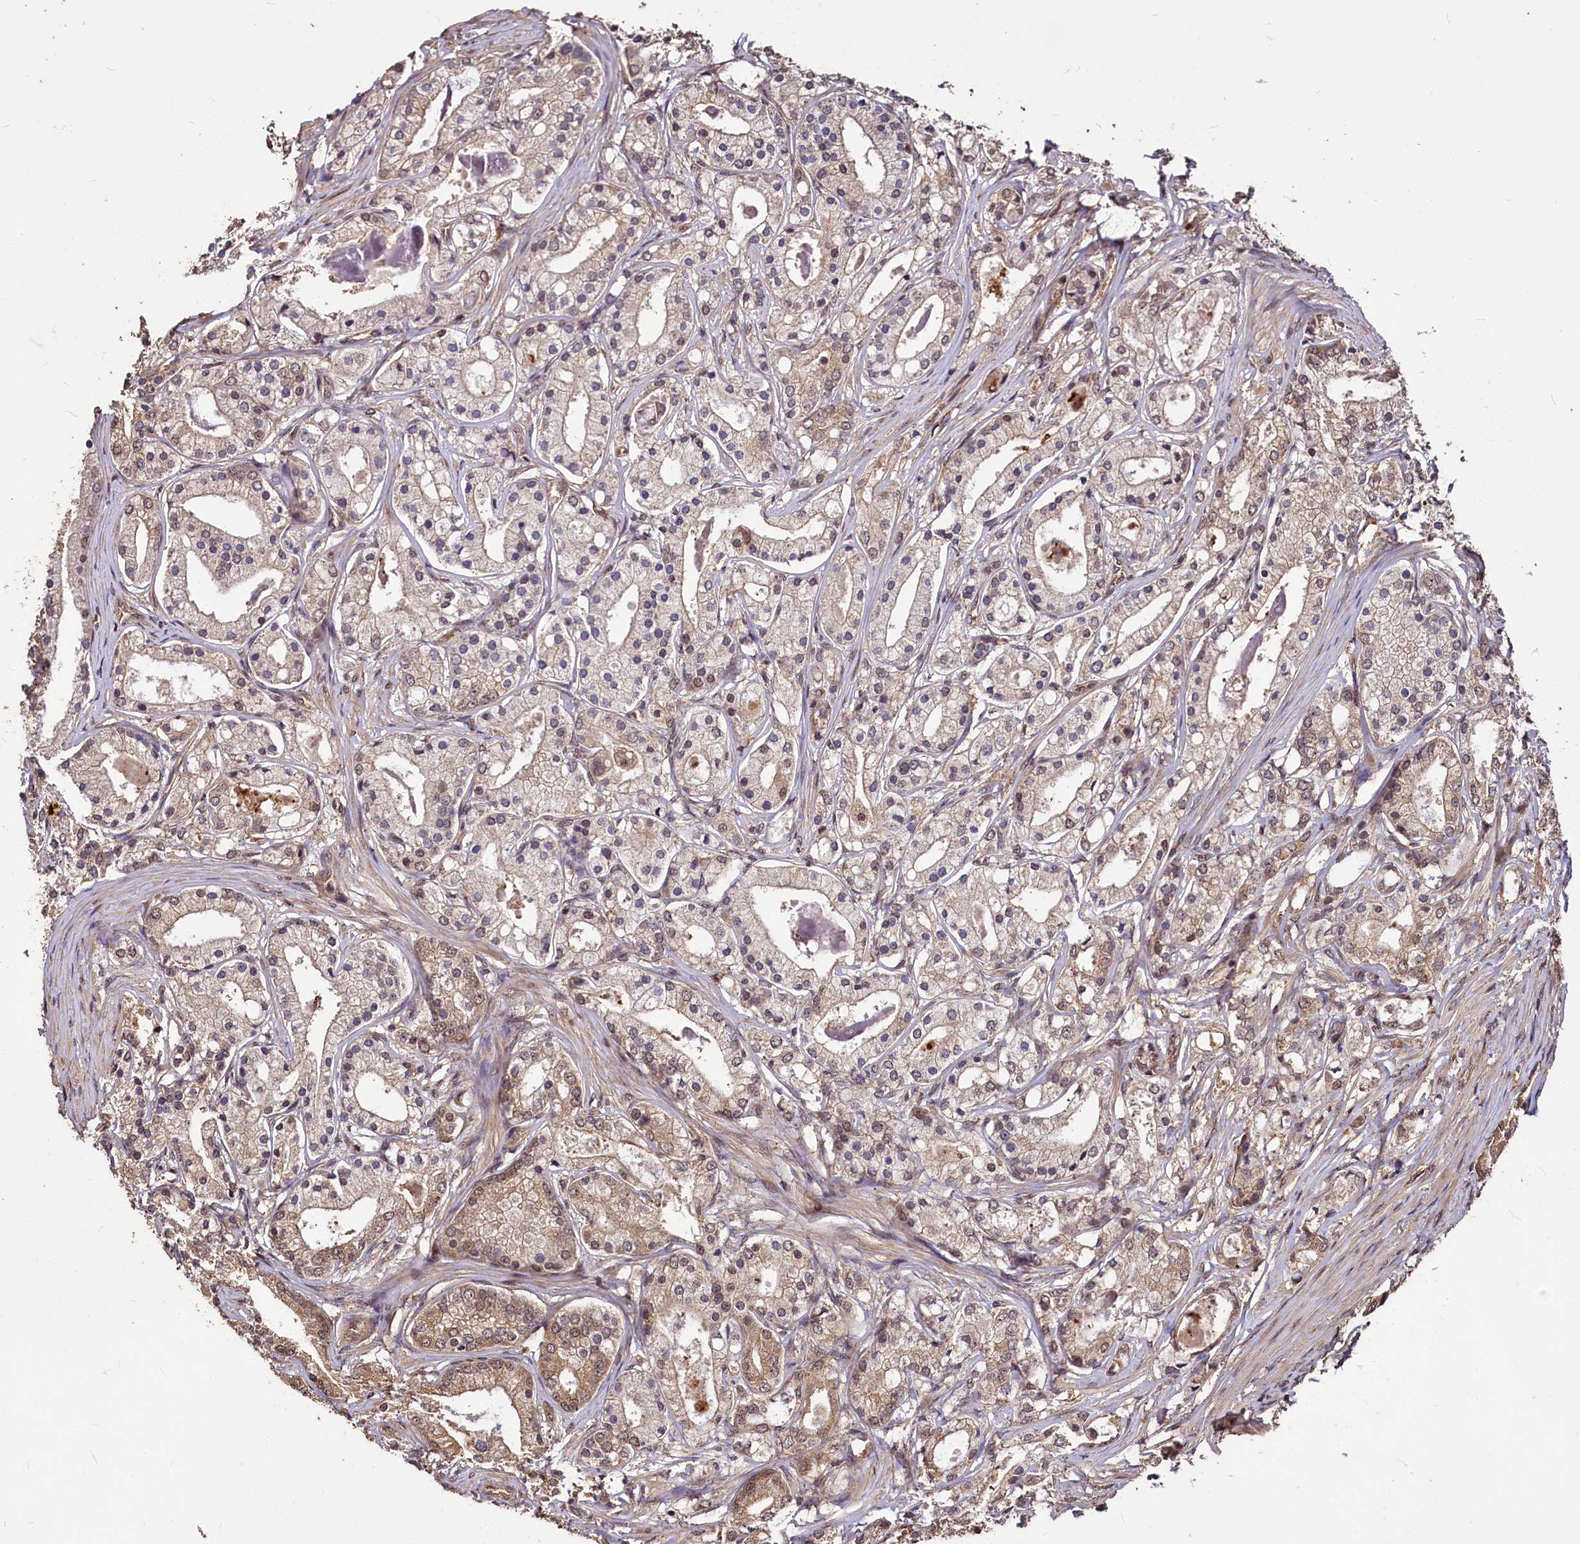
{"staining": {"intensity": "moderate", "quantity": "25%-75%", "location": "cytoplasmic/membranous,nuclear"}, "tissue": "prostate cancer", "cell_type": "Tumor cells", "image_type": "cancer", "snomed": [{"axis": "morphology", "description": "Adenocarcinoma, High grade"}, {"axis": "topography", "description": "Prostate"}], "caption": "A medium amount of moderate cytoplasmic/membranous and nuclear expression is present in about 25%-75% of tumor cells in prostate high-grade adenocarcinoma tissue.", "gene": "VPS51", "patient": {"sex": "male", "age": 59}}